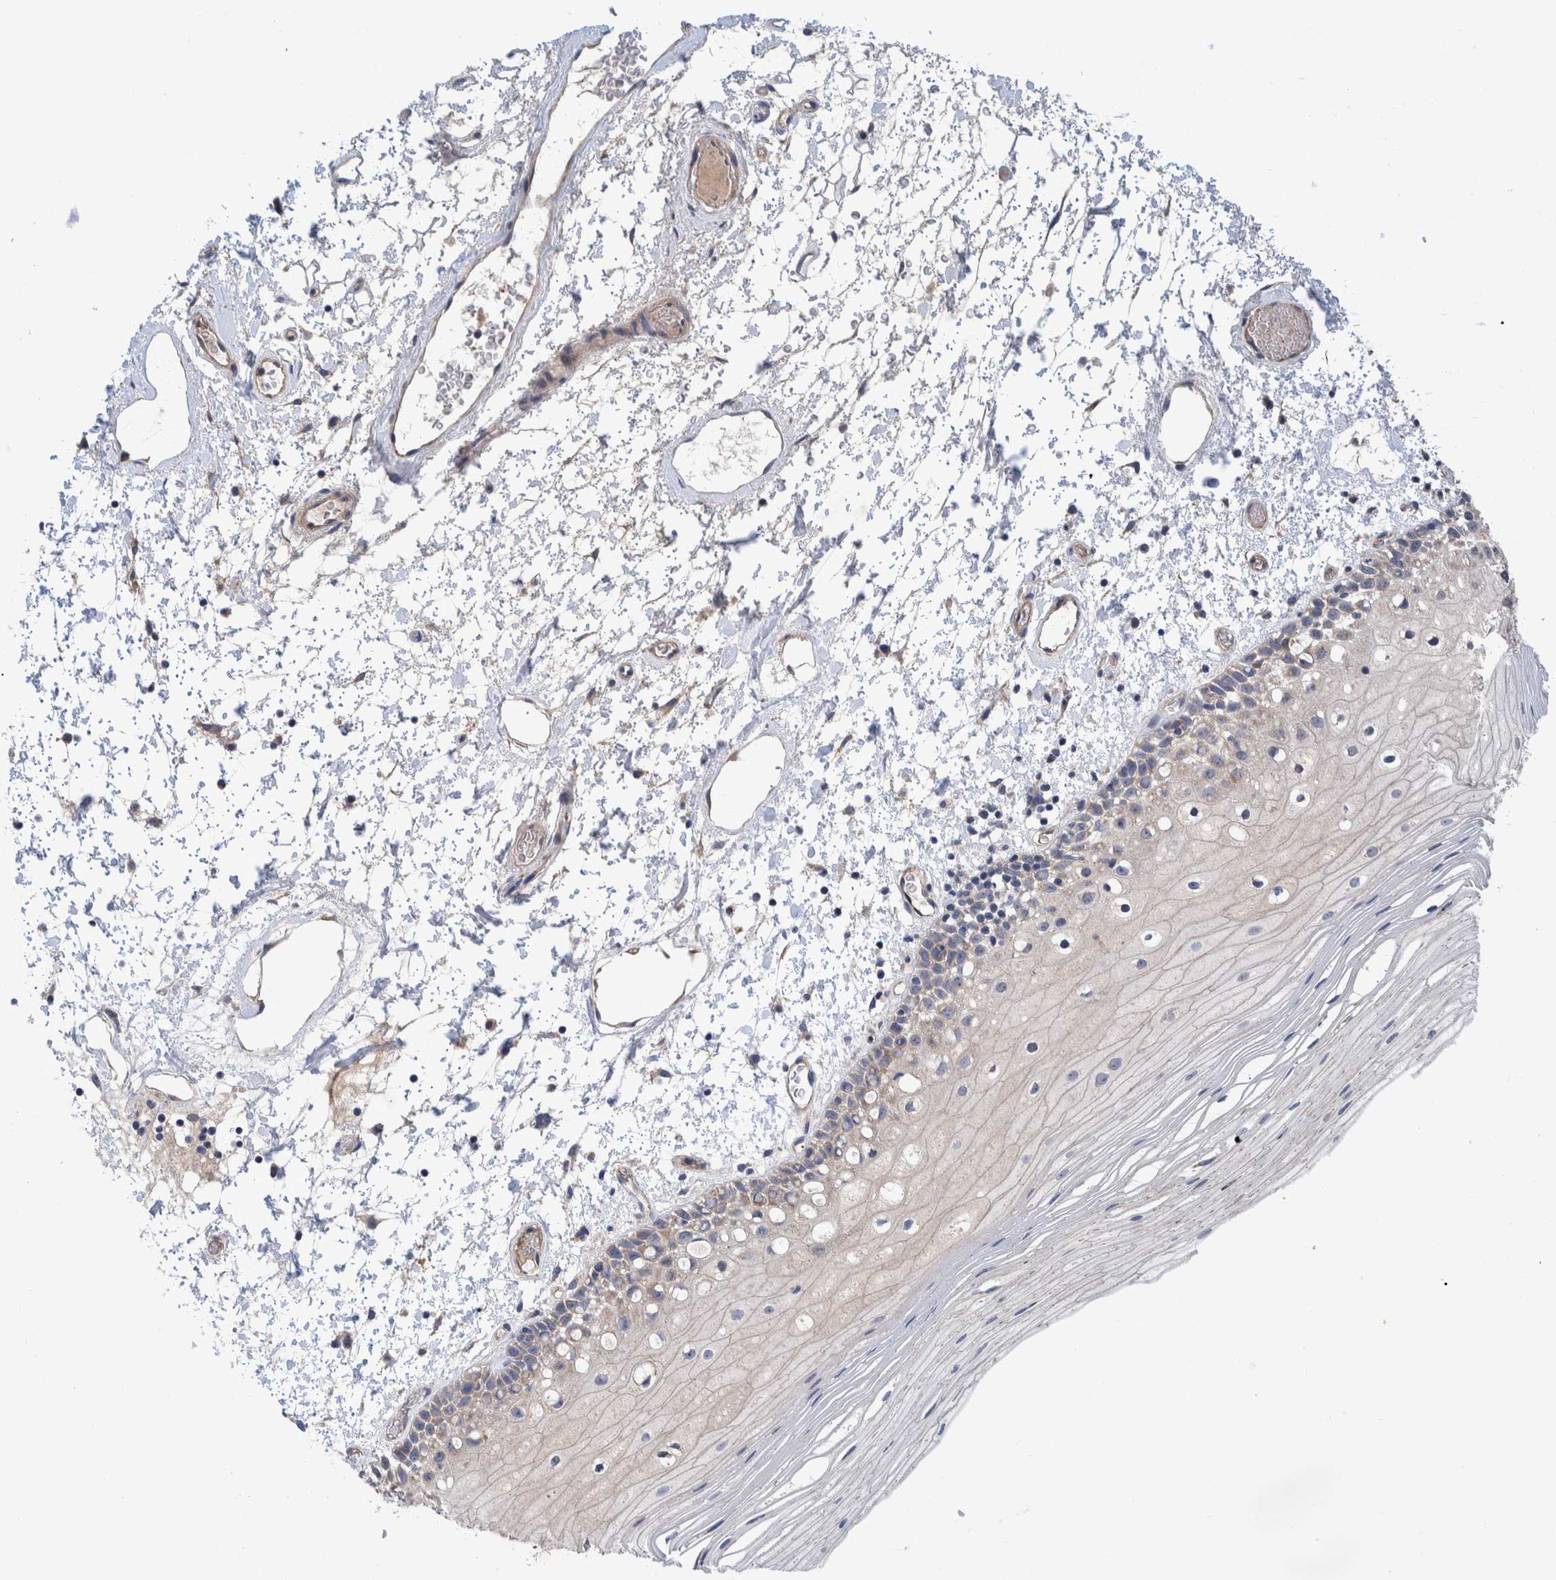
{"staining": {"intensity": "weak", "quantity": "25%-75%", "location": "cytoplasmic/membranous"}, "tissue": "oral mucosa", "cell_type": "Squamous epithelial cells", "image_type": "normal", "snomed": [{"axis": "morphology", "description": "Normal tissue, NOS"}, {"axis": "topography", "description": "Oral tissue"}], "caption": "A brown stain shows weak cytoplasmic/membranous positivity of a protein in squamous epithelial cells of benign oral mucosa. (DAB (3,3'-diaminobenzidine) IHC with brightfield microscopy, high magnification).", "gene": "ENSG00000262660", "patient": {"sex": "male", "age": 52}}